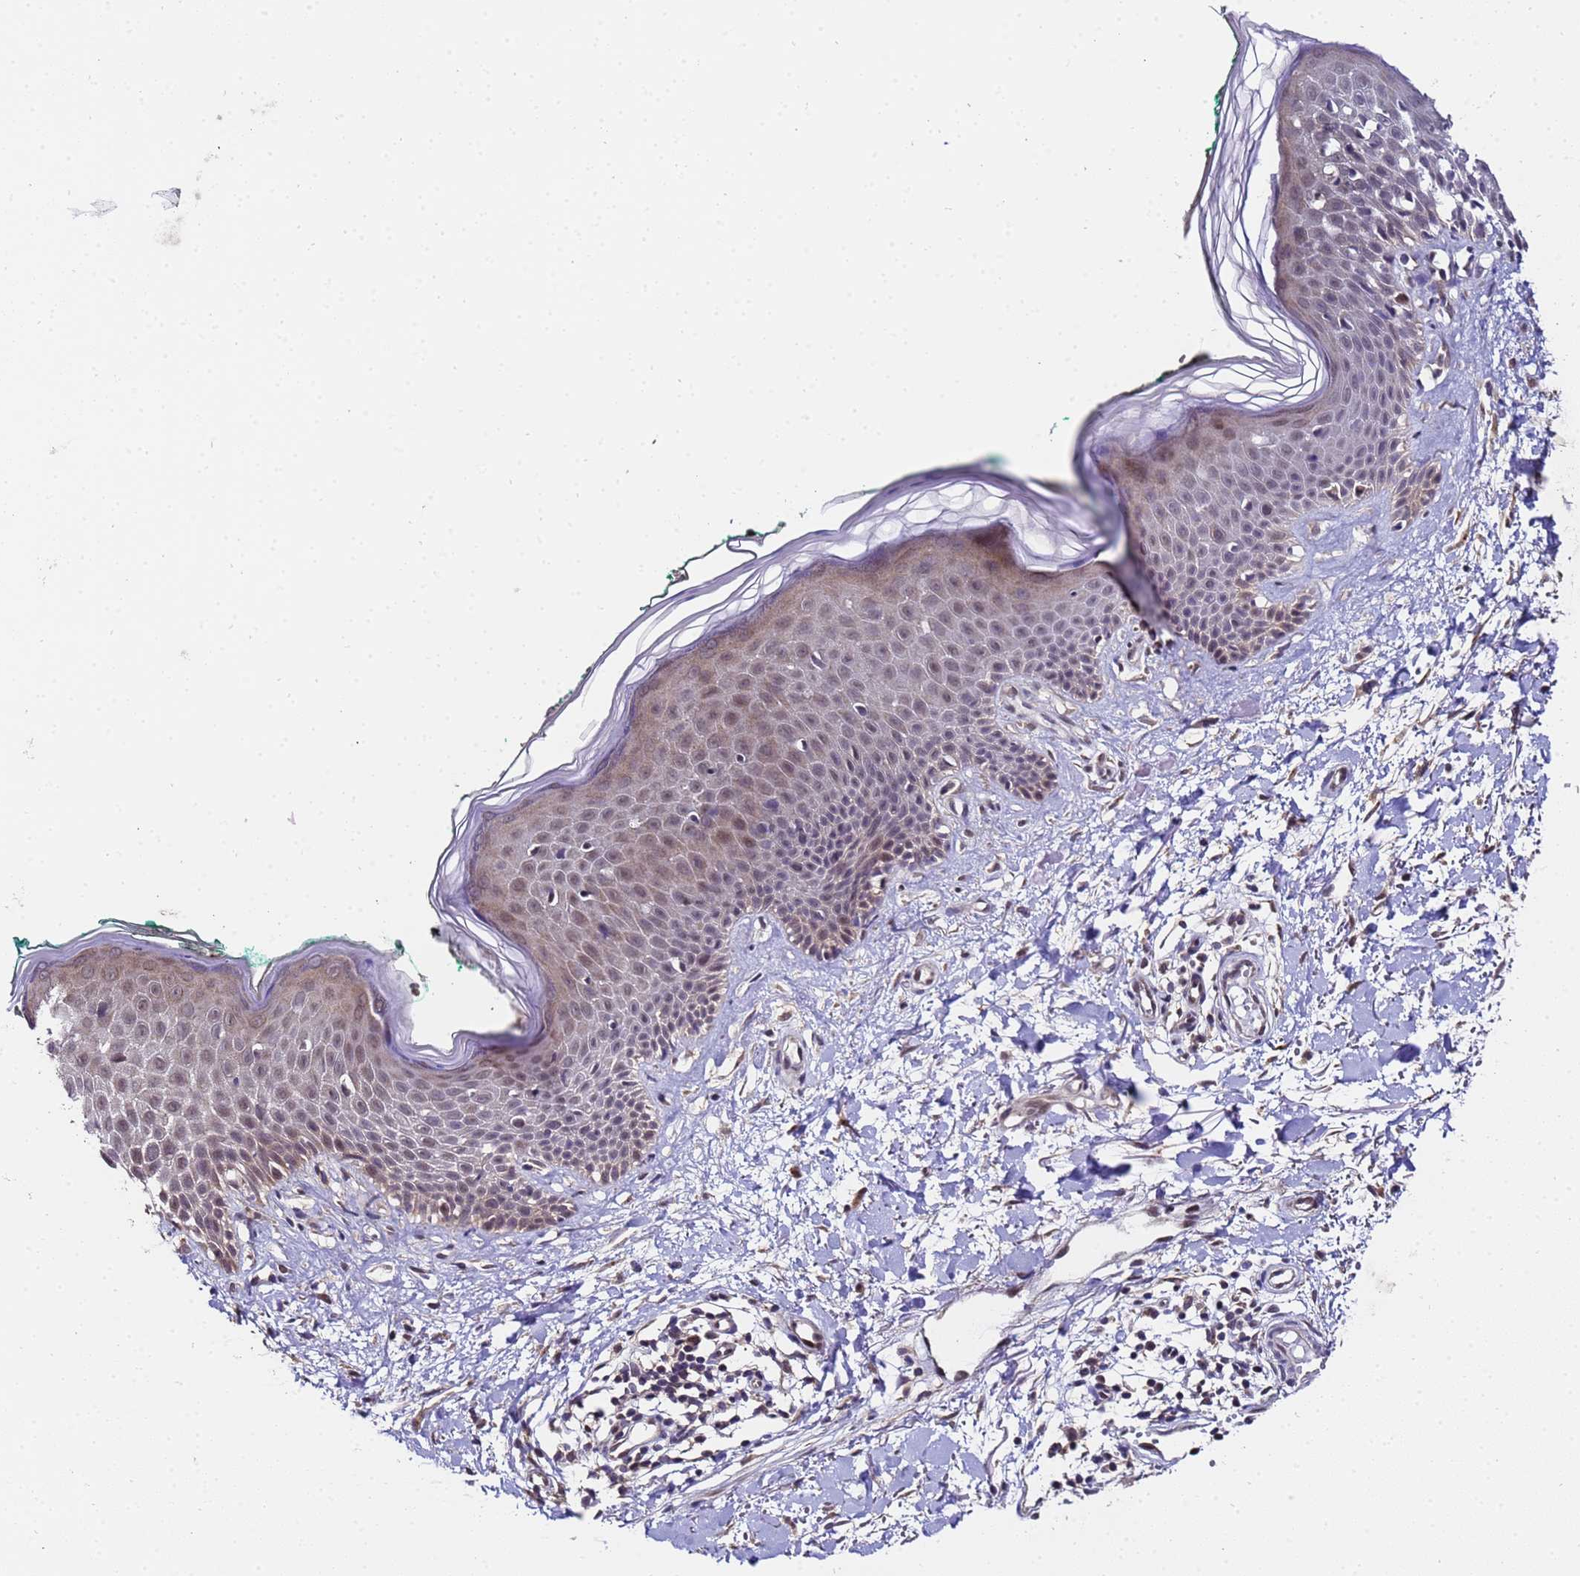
{"staining": {"intensity": "moderate", "quantity": ">75%", "location": "cytoplasmic/membranous"}, "tissue": "skin", "cell_type": "Fibroblasts", "image_type": "normal", "snomed": [{"axis": "morphology", "description": "Normal tissue, NOS"}, {"axis": "morphology", "description": "Malignant melanoma, NOS"}, {"axis": "topography", "description": "Skin"}], "caption": "The histopathology image shows a brown stain indicating the presence of a protein in the cytoplasmic/membranous of fibroblasts in skin. (DAB (3,3'-diaminobenzidine) = brown stain, brightfield microscopy at high magnification).", "gene": "ANAPC13", "patient": {"sex": "male", "age": 62}}